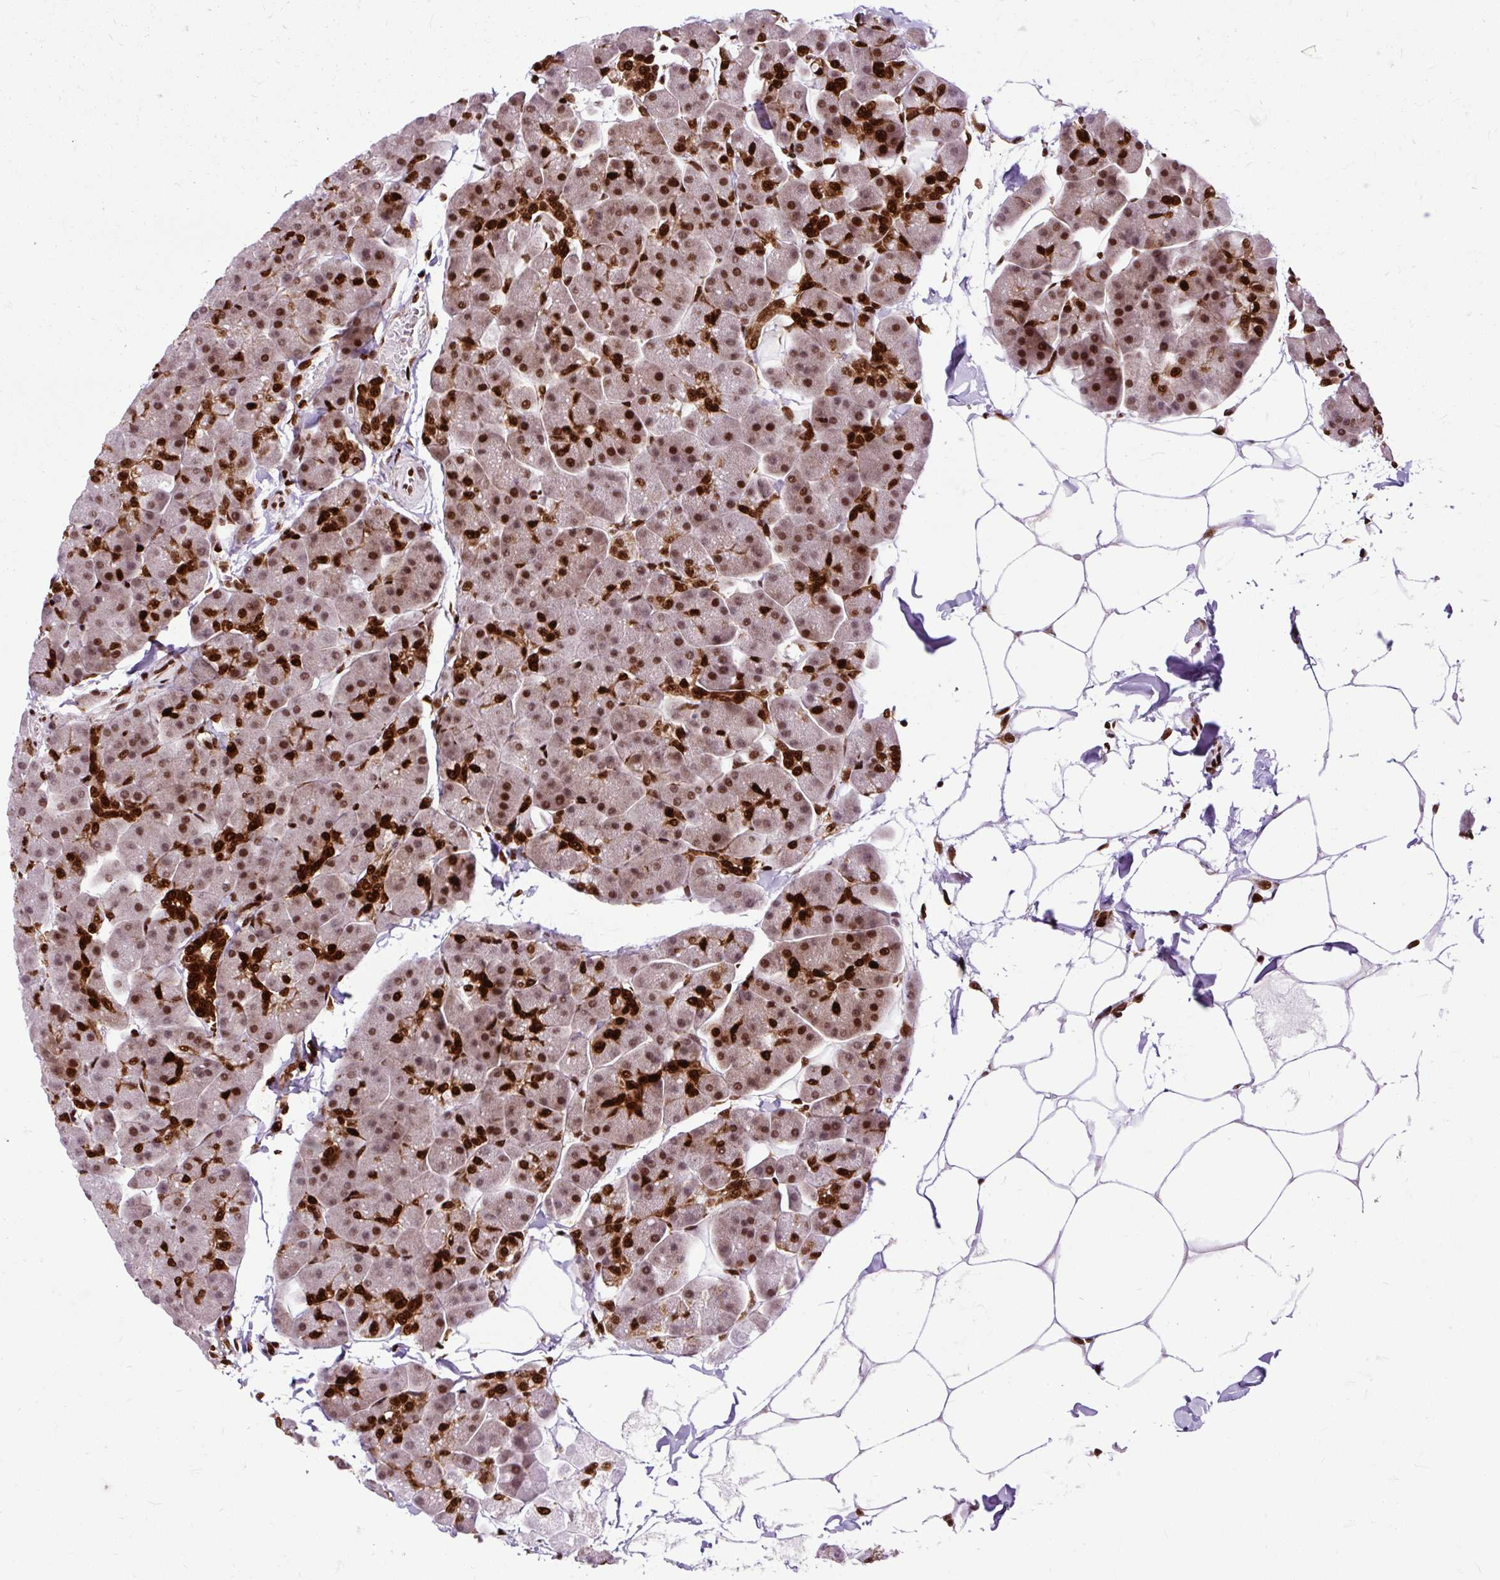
{"staining": {"intensity": "strong", "quantity": ">75%", "location": "nuclear"}, "tissue": "pancreas", "cell_type": "Exocrine glandular cells", "image_type": "normal", "snomed": [{"axis": "morphology", "description": "Normal tissue, NOS"}, {"axis": "topography", "description": "Pancreas"}], "caption": "Immunohistochemical staining of unremarkable pancreas demonstrates >75% levels of strong nuclear protein positivity in about >75% of exocrine glandular cells.", "gene": "FUS", "patient": {"sex": "male", "age": 35}}